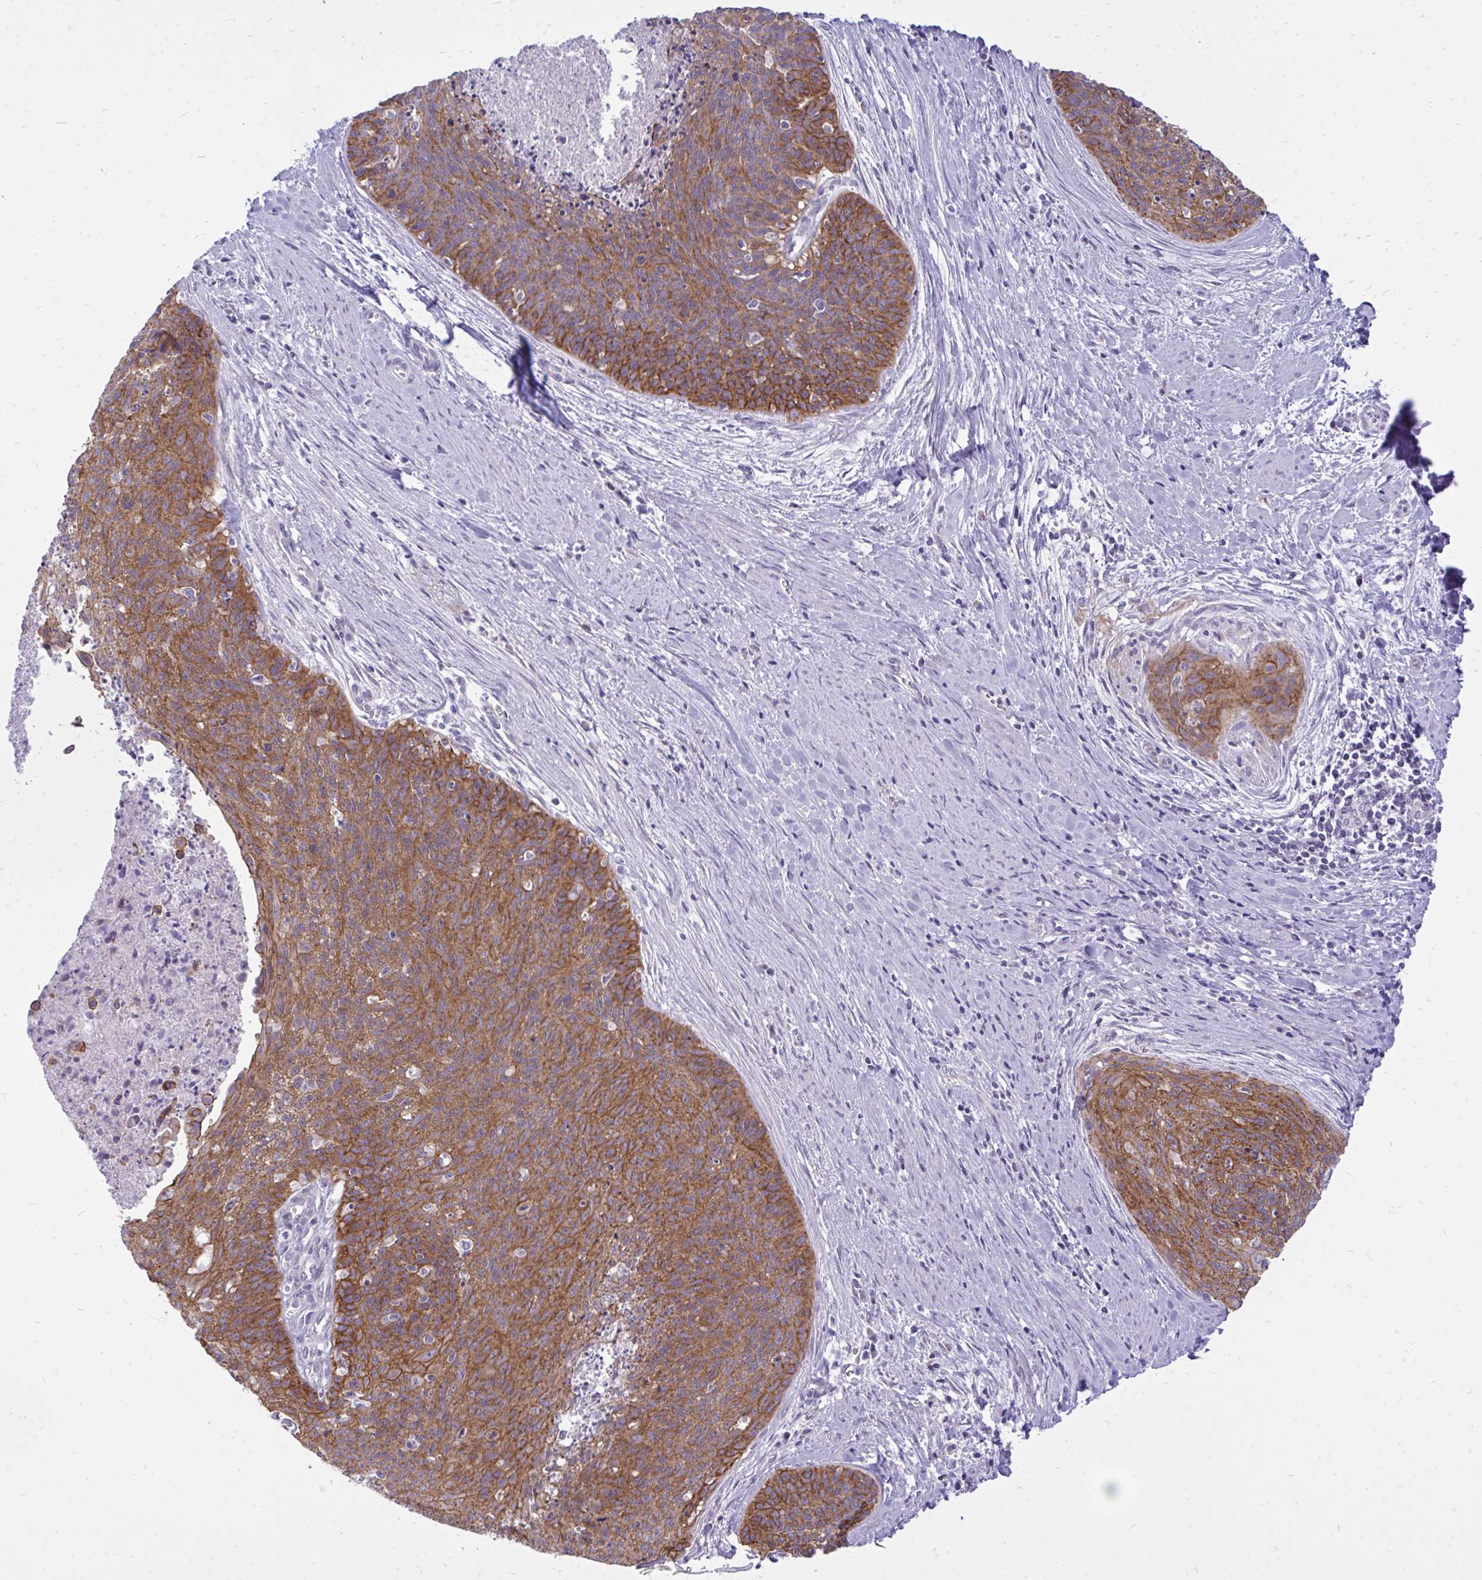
{"staining": {"intensity": "strong", "quantity": ">75%", "location": "cytoplasmic/membranous"}, "tissue": "cervical cancer", "cell_type": "Tumor cells", "image_type": "cancer", "snomed": [{"axis": "morphology", "description": "Squamous cell carcinoma, NOS"}, {"axis": "topography", "description": "Cervix"}], "caption": "Cervical cancer (squamous cell carcinoma) stained with a brown dye exhibits strong cytoplasmic/membranous positive positivity in about >75% of tumor cells.", "gene": "SPTBN2", "patient": {"sex": "female", "age": 55}}